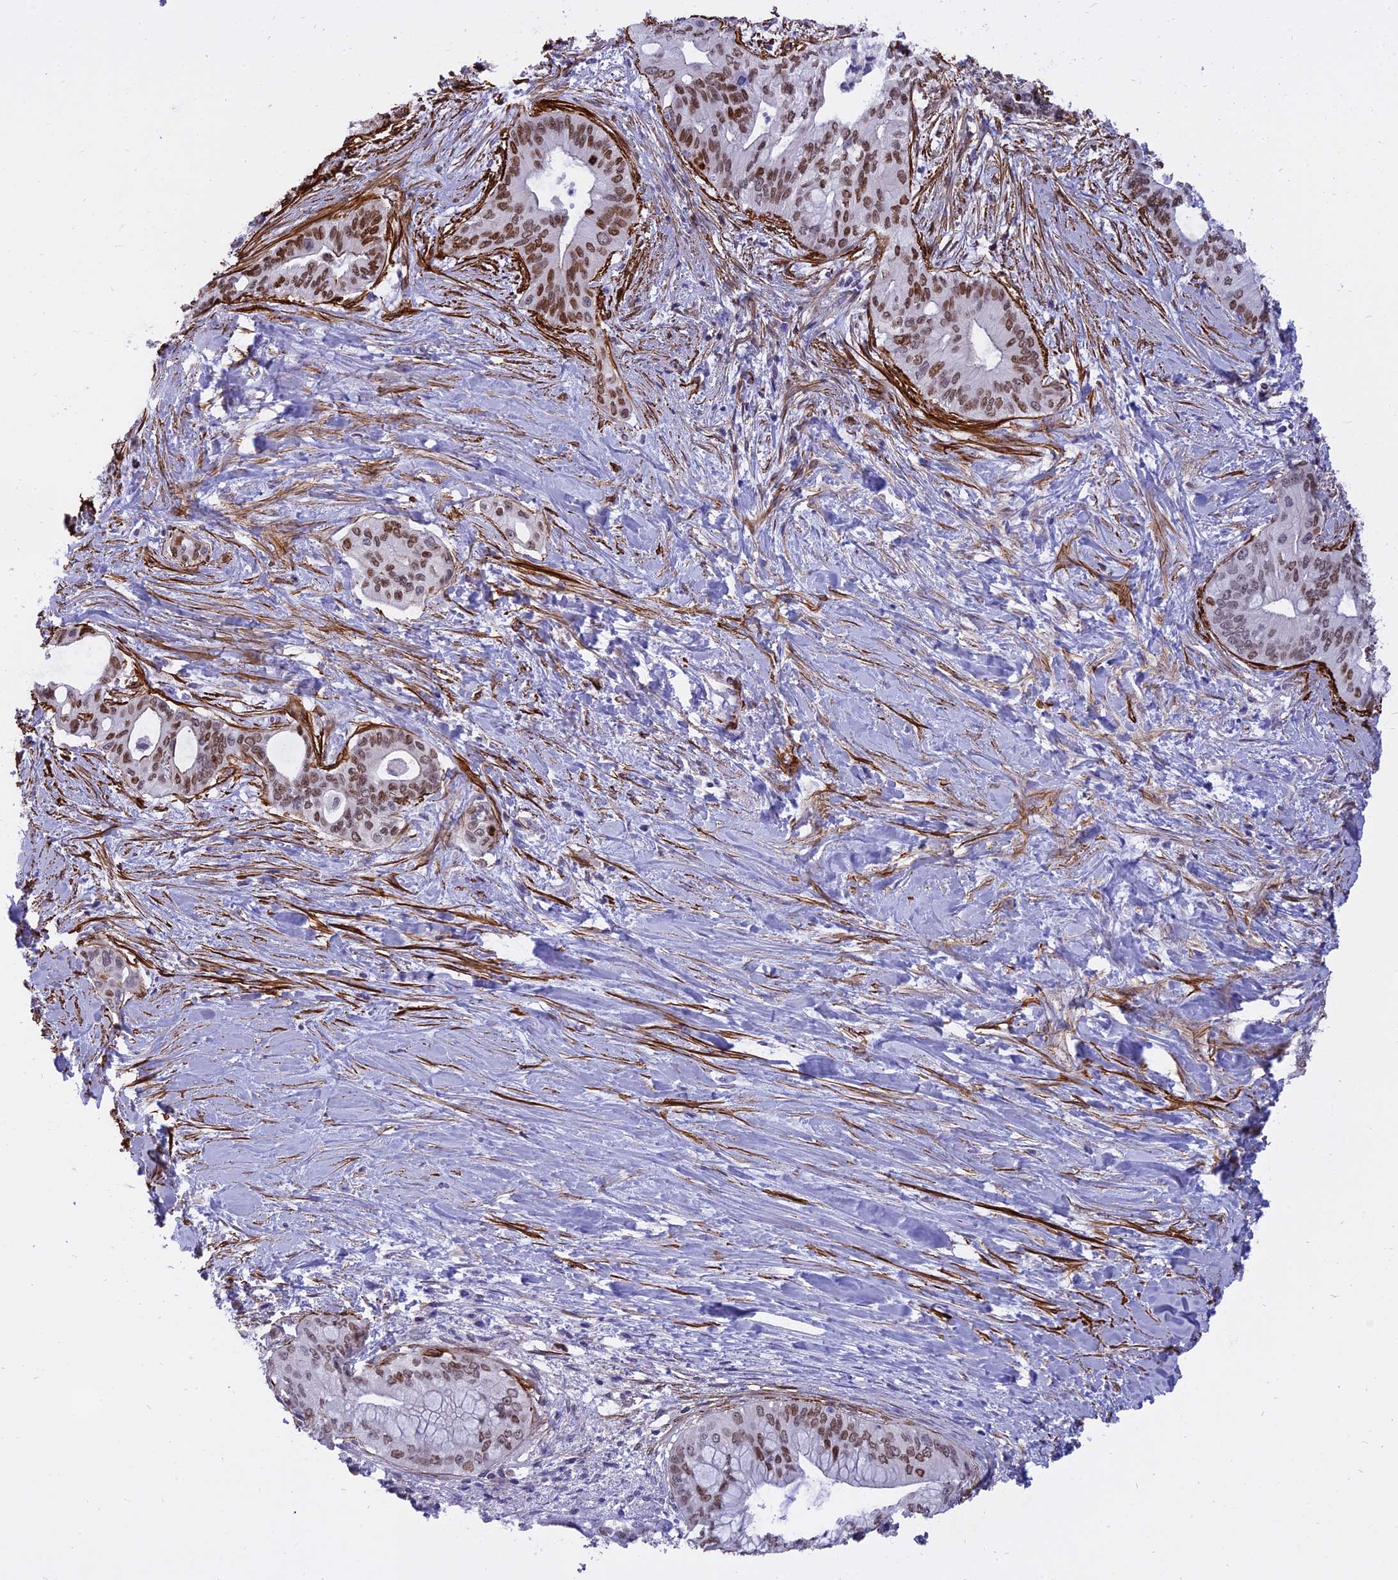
{"staining": {"intensity": "moderate", "quantity": "25%-75%", "location": "nuclear"}, "tissue": "pancreatic cancer", "cell_type": "Tumor cells", "image_type": "cancer", "snomed": [{"axis": "morphology", "description": "Adenocarcinoma, NOS"}, {"axis": "topography", "description": "Pancreas"}], "caption": "A medium amount of moderate nuclear positivity is identified in approximately 25%-75% of tumor cells in pancreatic adenocarcinoma tissue.", "gene": "CENPV", "patient": {"sex": "male", "age": 46}}